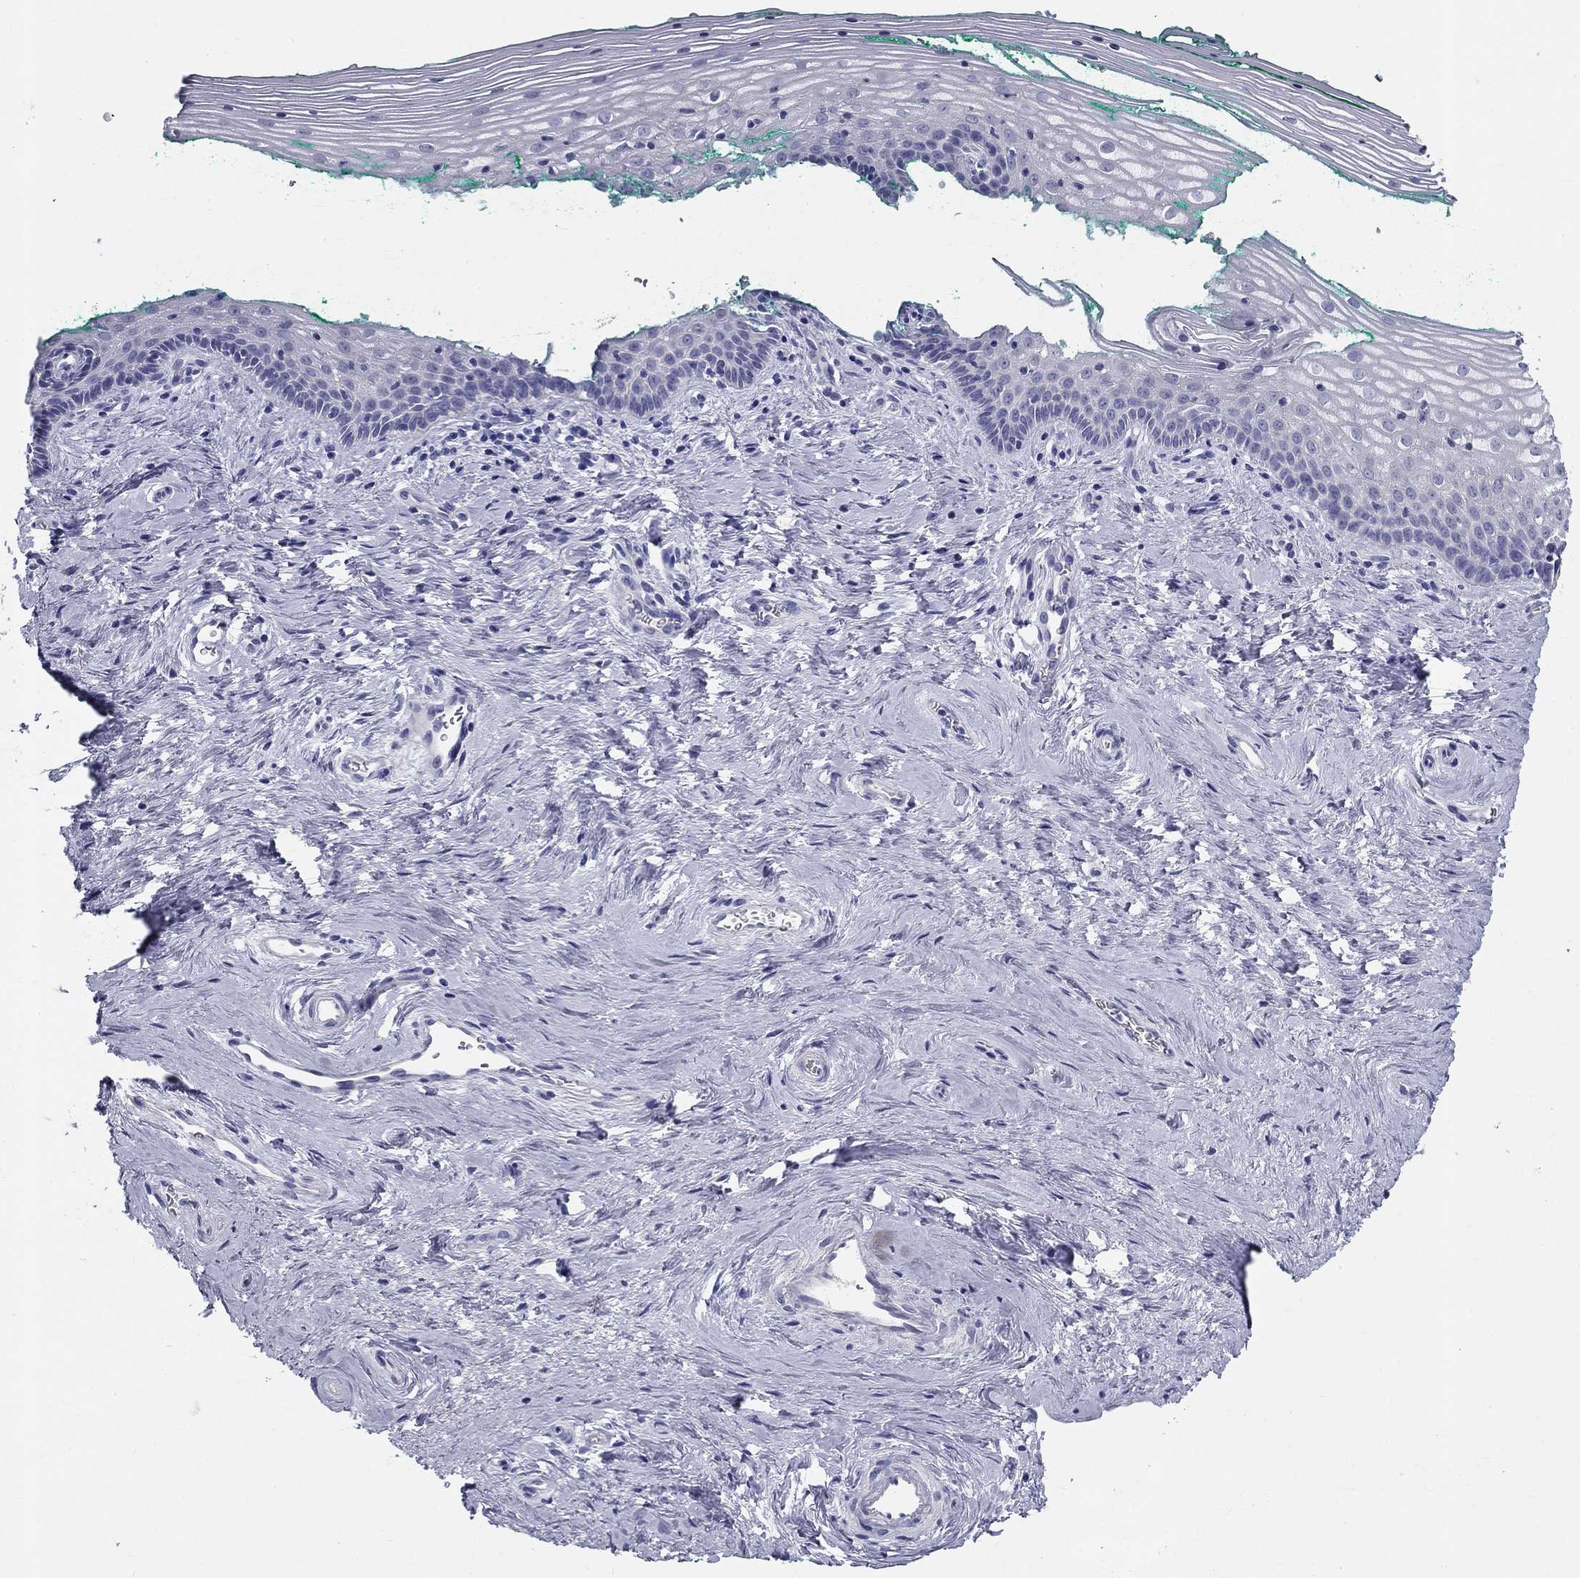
{"staining": {"intensity": "negative", "quantity": "none", "location": "none"}, "tissue": "vagina", "cell_type": "Squamous epithelial cells", "image_type": "normal", "snomed": [{"axis": "morphology", "description": "Normal tissue, NOS"}, {"axis": "topography", "description": "Vagina"}], "caption": "Benign vagina was stained to show a protein in brown. There is no significant positivity in squamous epithelial cells. (Stains: DAB IHC with hematoxylin counter stain, Microscopy: brightfield microscopy at high magnification).", "gene": "GALNTL5", "patient": {"sex": "female", "age": 45}}